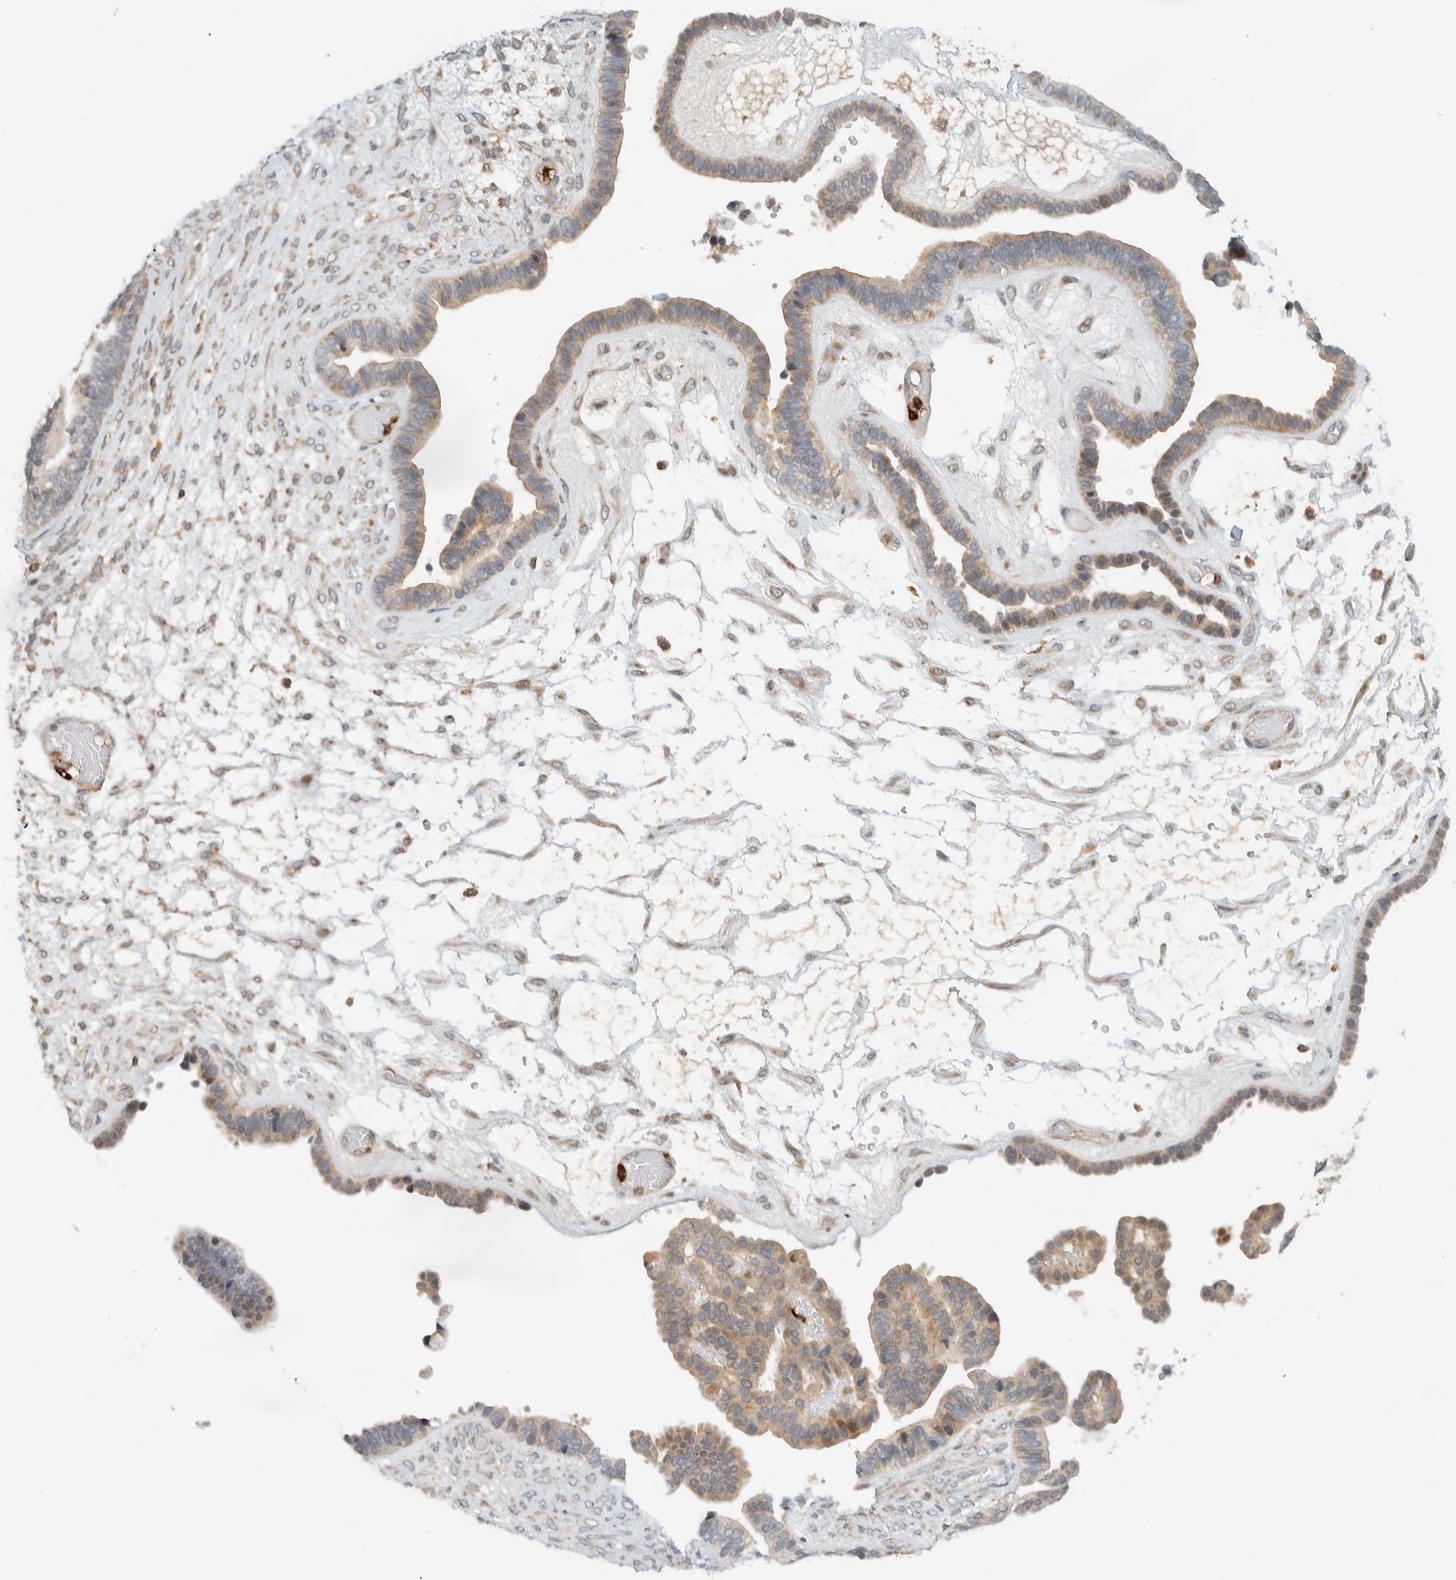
{"staining": {"intensity": "moderate", "quantity": "<25%", "location": "cytoplasmic/membranous,nuclear"}, "tissue": "ovarian cancer", "cell_type": "Tumor cells", "image_type": "cancer", "snomed": [{"axis": "morphology", "description": "Cystadenocarcinoma, serous, NOS"}, {"axis": "topography", "description": "Ovary"}], "caption": "Ovarian cancer stained for a protein exhibits moderate cytoplasmic/membranous and nuclear positivity in tumor cells. Using DAB (brown) and hematoxylin (blue) stains, captured at high magnification using brightfield microscopy.", "gene": "CCDC171", "patient": {"sex": "female", "age": 56}}